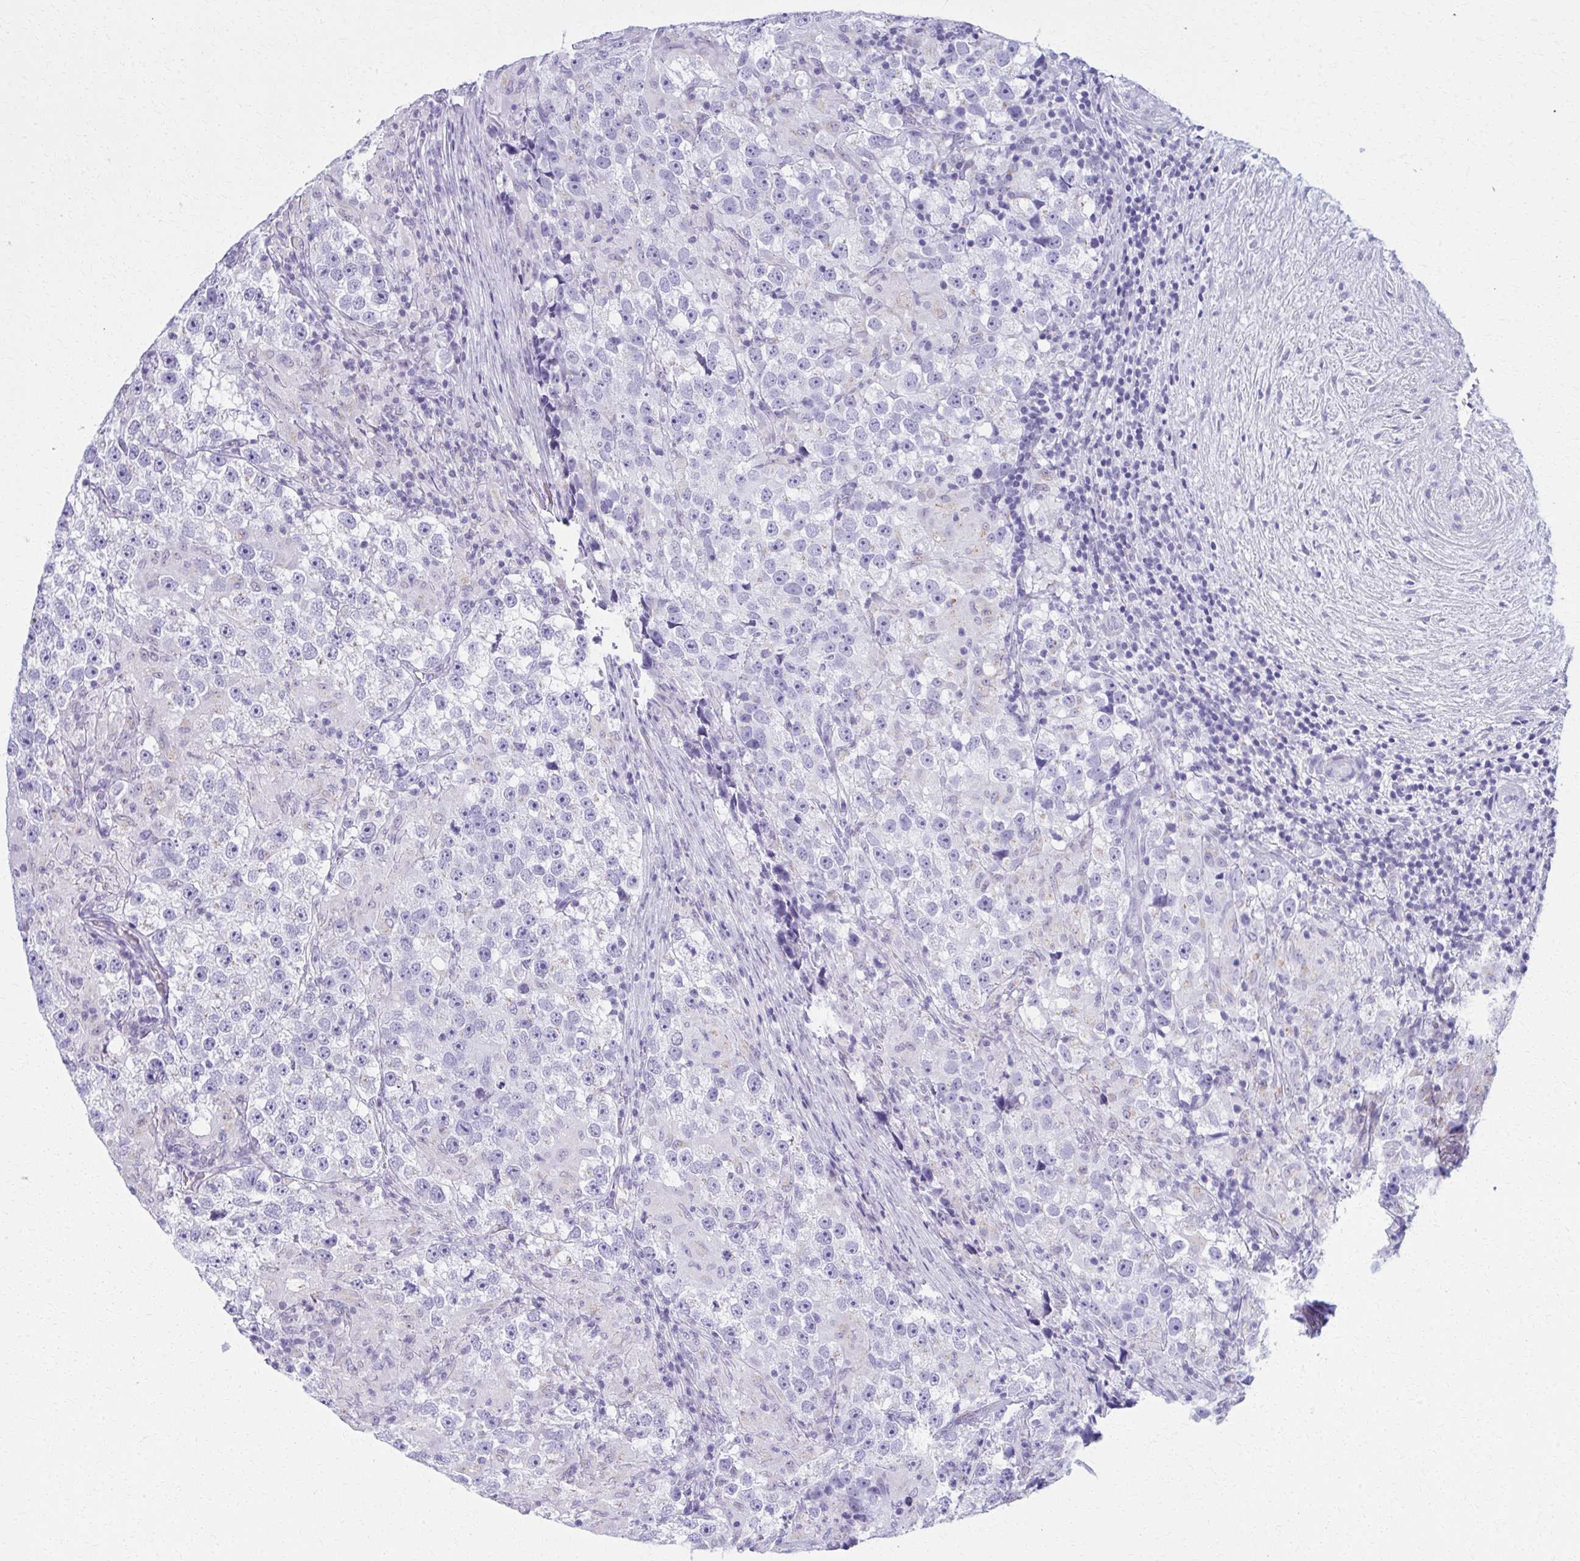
{"staining": {"intensity": "negative", "quantity": "none", "location": "none"}, "tissue": "testis cancer", "cell_type": "Tumor cells", "image_type": "cancer", "snomed": [{"axis": "morphology", "description": "Seminoma, NOS"}, {"axis": "topography", "description": "Testis"}], "caption": "This micrograph is of seminoma (testis) stained with immunohistochemistry (IHC) to label a protein in brown with the nuclei are counter-stained blue. There is no positivity in tumor cells. The staining is performed using DAB brown chromogen with nuclei counter-stained in using hematoxylin.", "gene": "SCLY", "patient": {"sex": "male", "age": 46}}